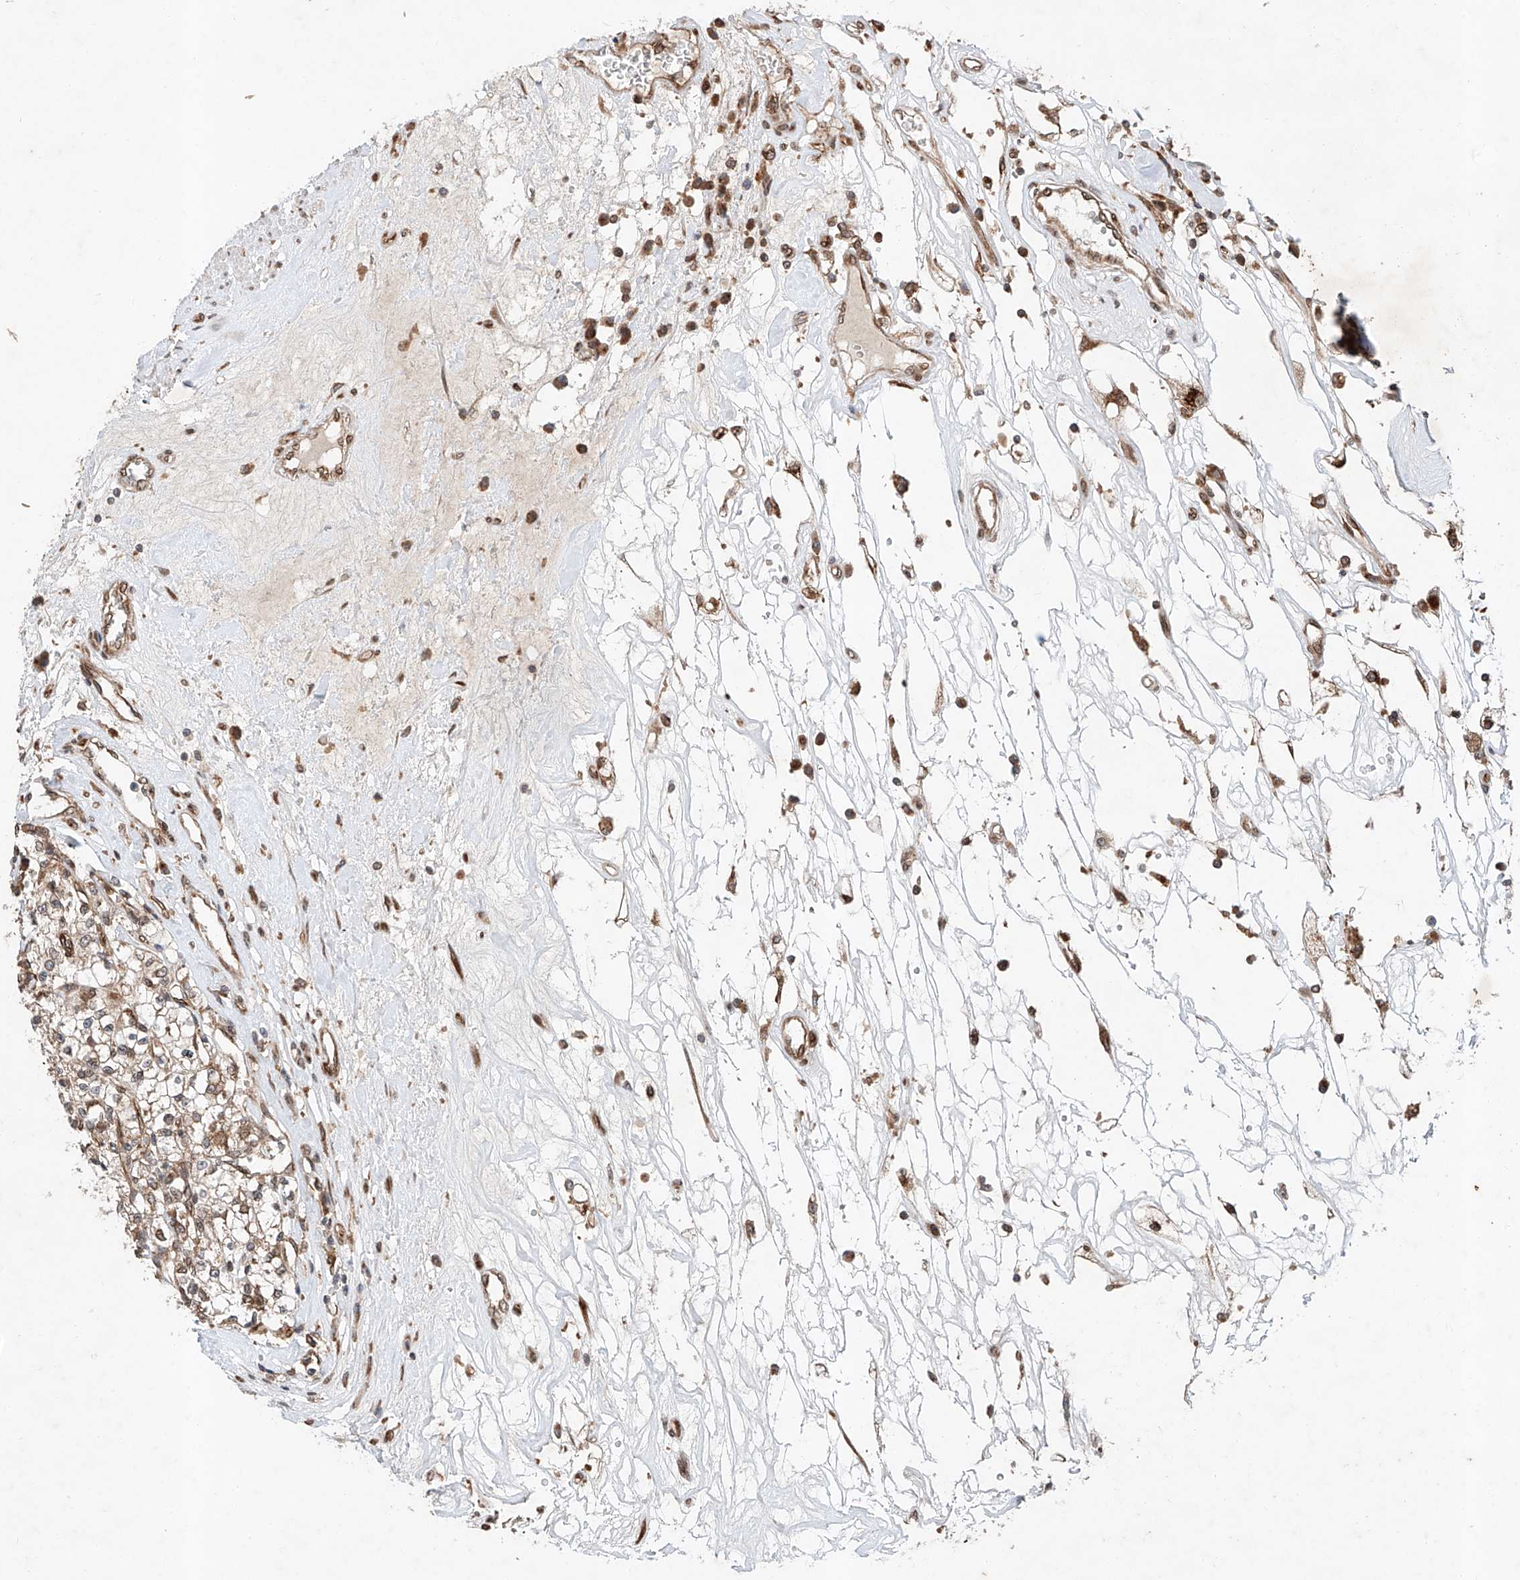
{"staining": {"intensity": "weak", "quantity": "25%-75%", "location": "cytoplasmic/membranous"}, "tissue": "renal cancer", "cell_type": "Tumor cells", "image_type": "cancer", "snomed": [{"axis": "morphology", "description": "Adenocarcinoma, NOS"}, {"axis": "topography", "description": "Kidney"}], "caption": "There is low levels of weak cytoplasmic/membranous staining in tumor cells of adenocarcinoma (renal), as demonstrated by immunohistochemical staining (brown color).", "gene": "ZFP28", "patient": {"sex": "female", "age": 59}}